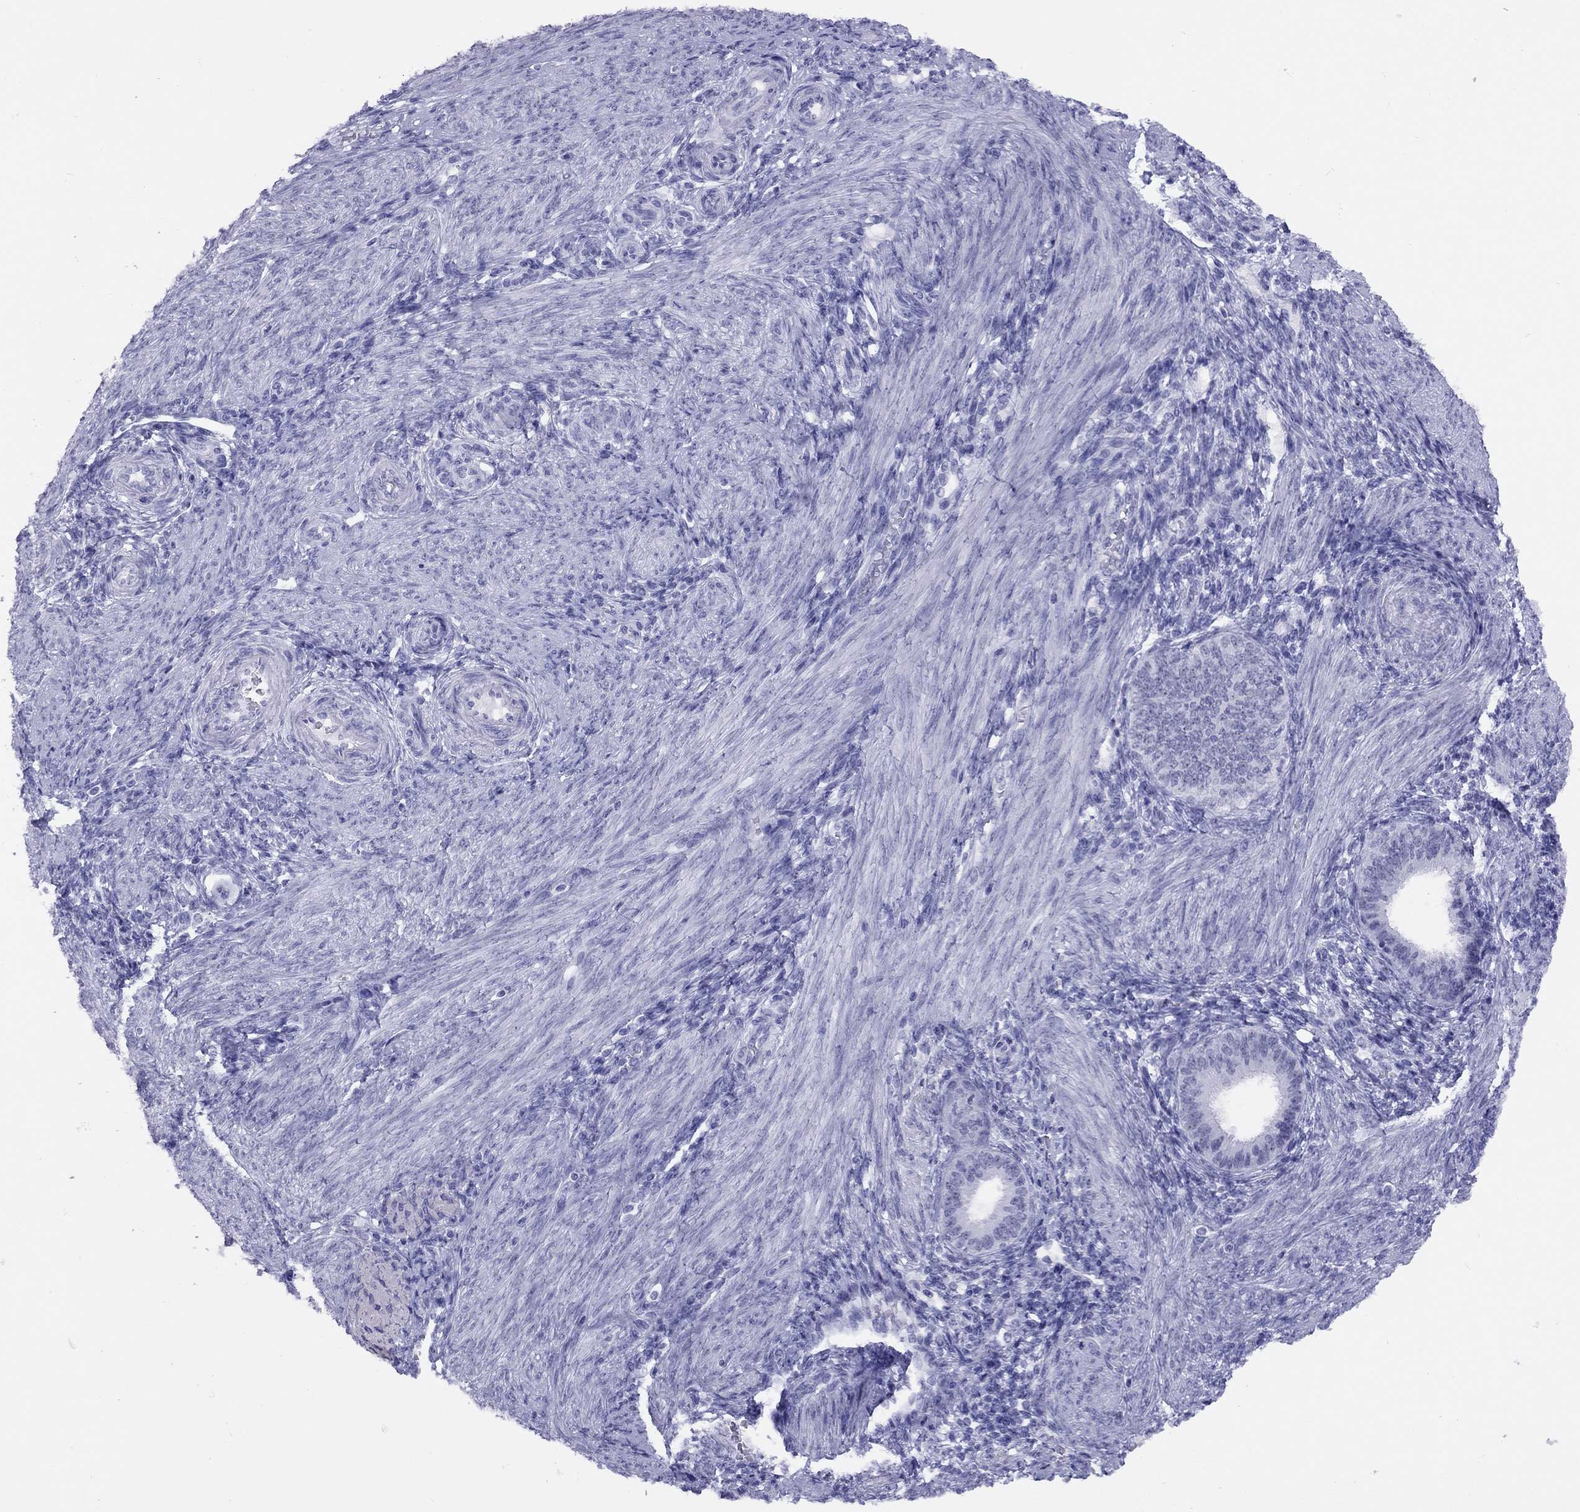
{"staining": {"intensity": "negative", "quantity": "none", "location": "none"}, "tissue": "endometrium", "cell_type": "Cells in endometrial stroma", "image_type": "normal", "snomed": [{"axis": "morphology", "description": "Normal tissue, NOS"}, {"axis": "topography", "description": "Endometrium"}], "caption": "Histopathology image shows no protein staining in cells in endometrial stroma of normal endometrium. (Brightfield microscopy of DAB (3,3'-diaminobenzidine) IHC at high magnification).", "gene": "LYAR", "patient": {"sex": "female", "age": 39}}